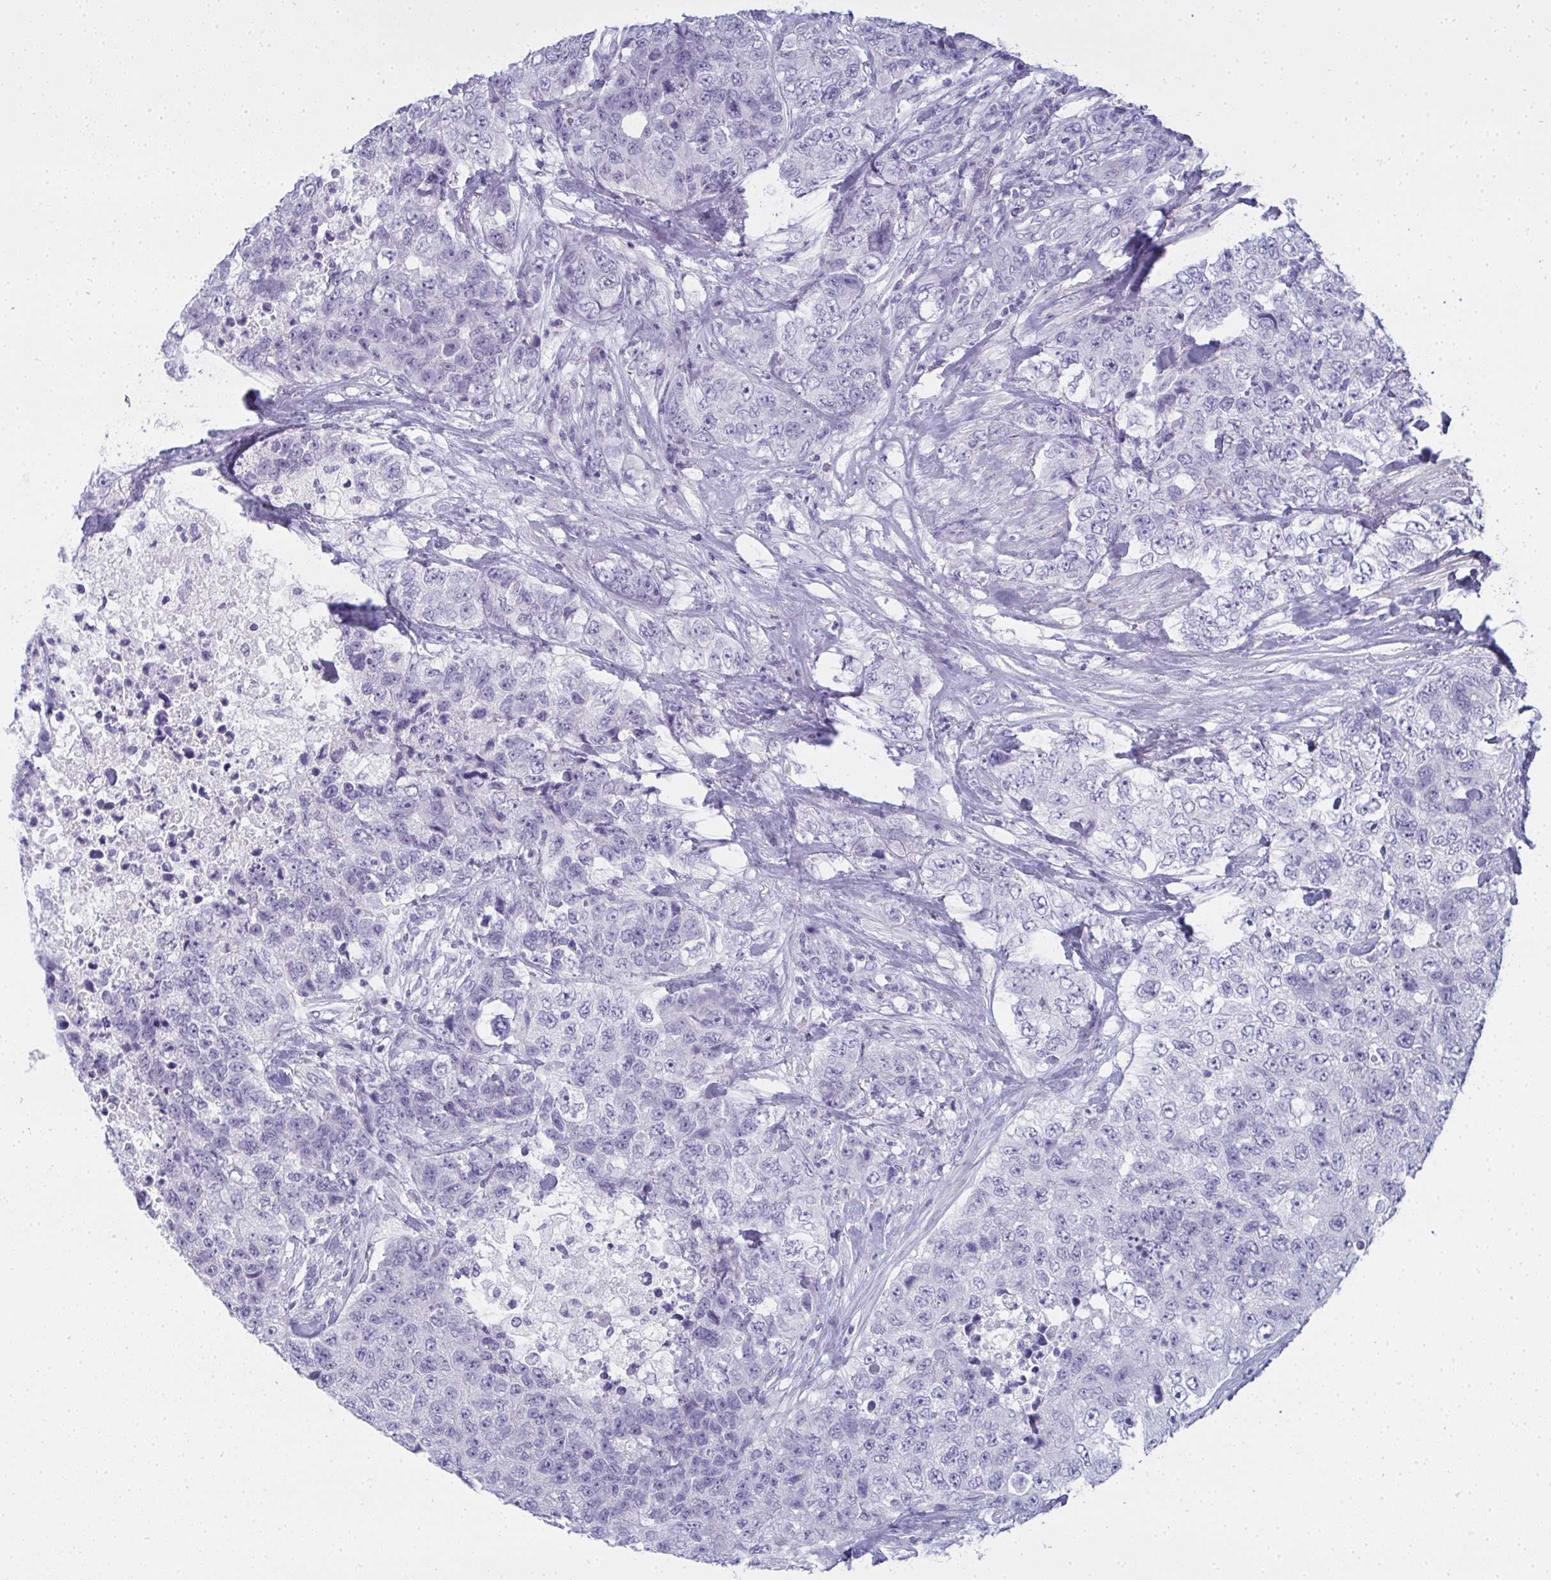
{"staining": {"intensity": "negative", "quantity": "none", "location": "none"}, "tissue": "urothelial cancer", "cell_type": "Tumor cells", "image_type": "cancer", "snomed": [{"axis": "morphology", "description": "Urothelial carcinoma, High grade"}, {"axis": "topography", "description": "Urinary bladder"}], "caption": "Tumor cells are negative for protein expression in human urothelial cancer.", "gene": "SLC36A2", "patient": {"sex": "female", "age": 78}}